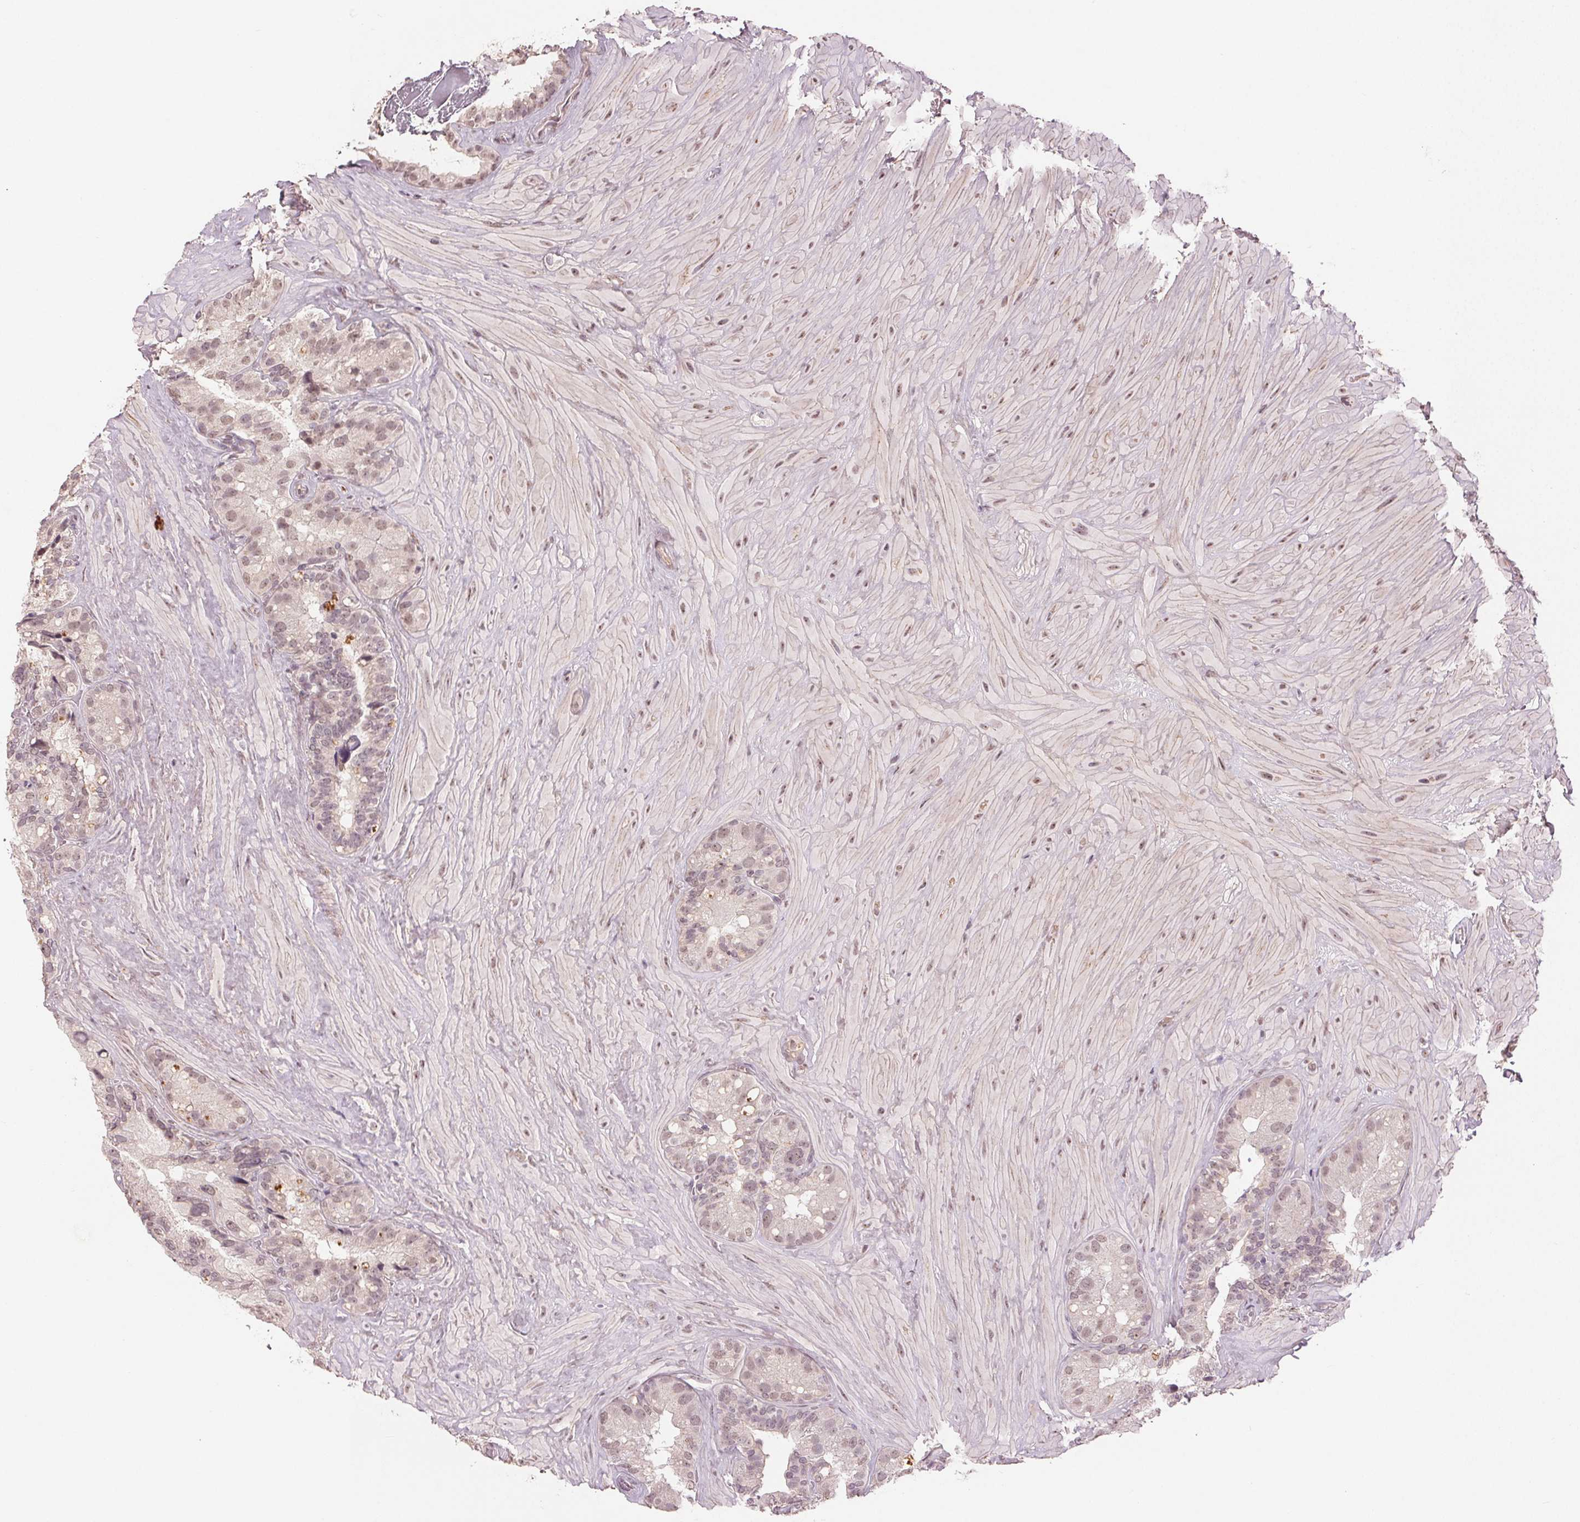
{"staining": {"intensity": "weak", "quantity": "<25%", "location": "cytoplasmic/membranous,nuclear"}, "tissue": "seminal vesicle", "cell_type": "Glandular cells", "image_type": "normal", "snomed": [{"axis": "morphology", "description": "Normal tissue, NOS"}, {"axis": "topography", "description": "Seminal veicle"}], "caption": "This is a histopathology image of immunohistochemistry (IHC) staining of benign seminal vesicle, which shows no expression in glandular cells. (DAB (3,3'-diaminobenzidine) IHC visualized using brightfield microscopy, high magnification).", "gene": "TUB", "patient": {"sex": "male", "age": 60}}